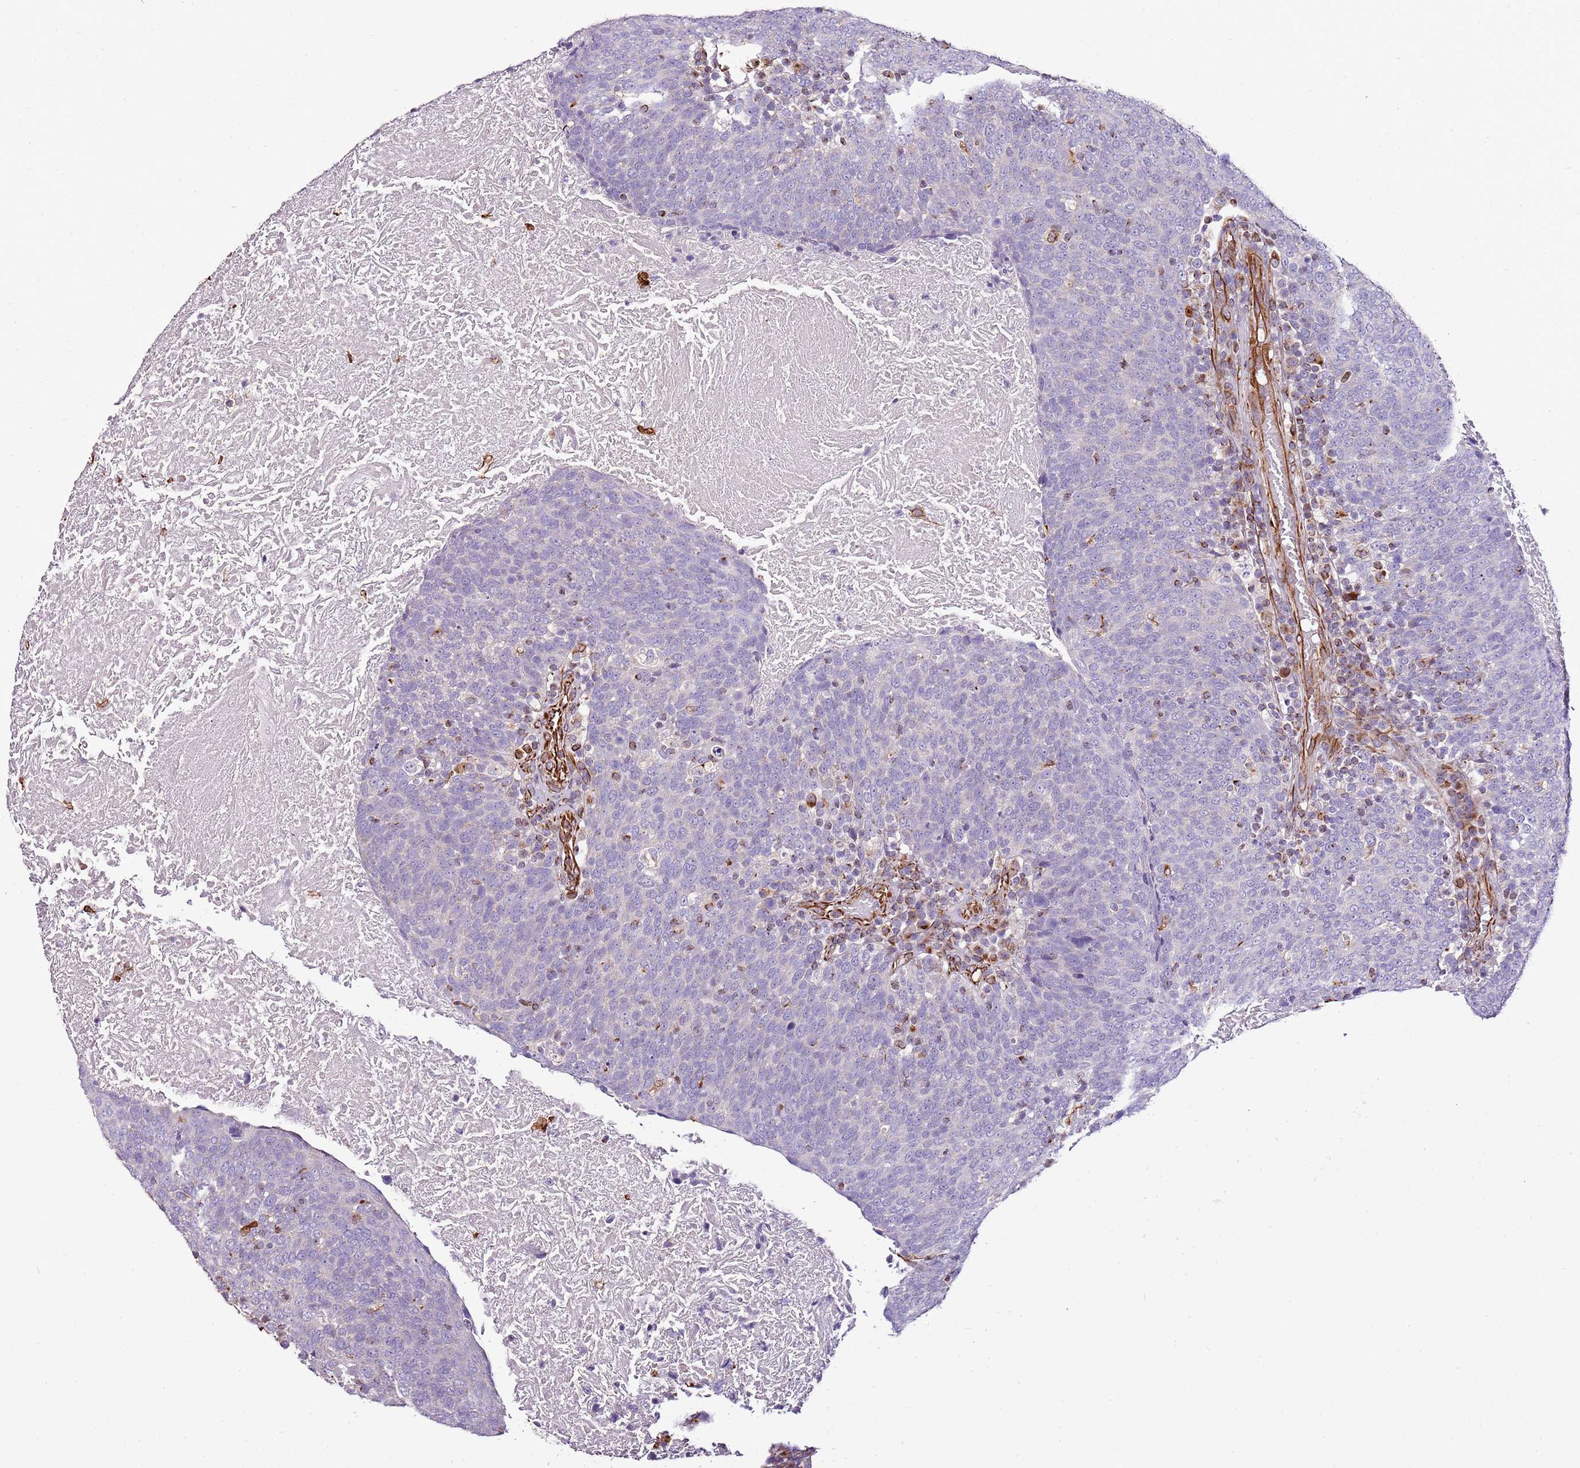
{"staining": {"intensity": "negative", "quantity": "none", "location": "none"}, "tissue": "head and neck cancer", "cell_type": "Tumor cells", "image_type": "cancer", "snomed": [{"axis": "morphology", "description": "Squamous cell carcinoma, NOS"}, {"axis": "morphology", "description": "Squamous cell carcinoma, metastatic, NOS"}, {"axis": "topography", "description": "Lymph node"}, {"axis": "topography", "description": "Head-Neck"}], "caption": "There is no significant positivity in tumor cells of head and neck cancer (metastatic squamous cell carcinoma).", "gene": "ZNF786", "patient": {"sex": "male", "age": 62}}